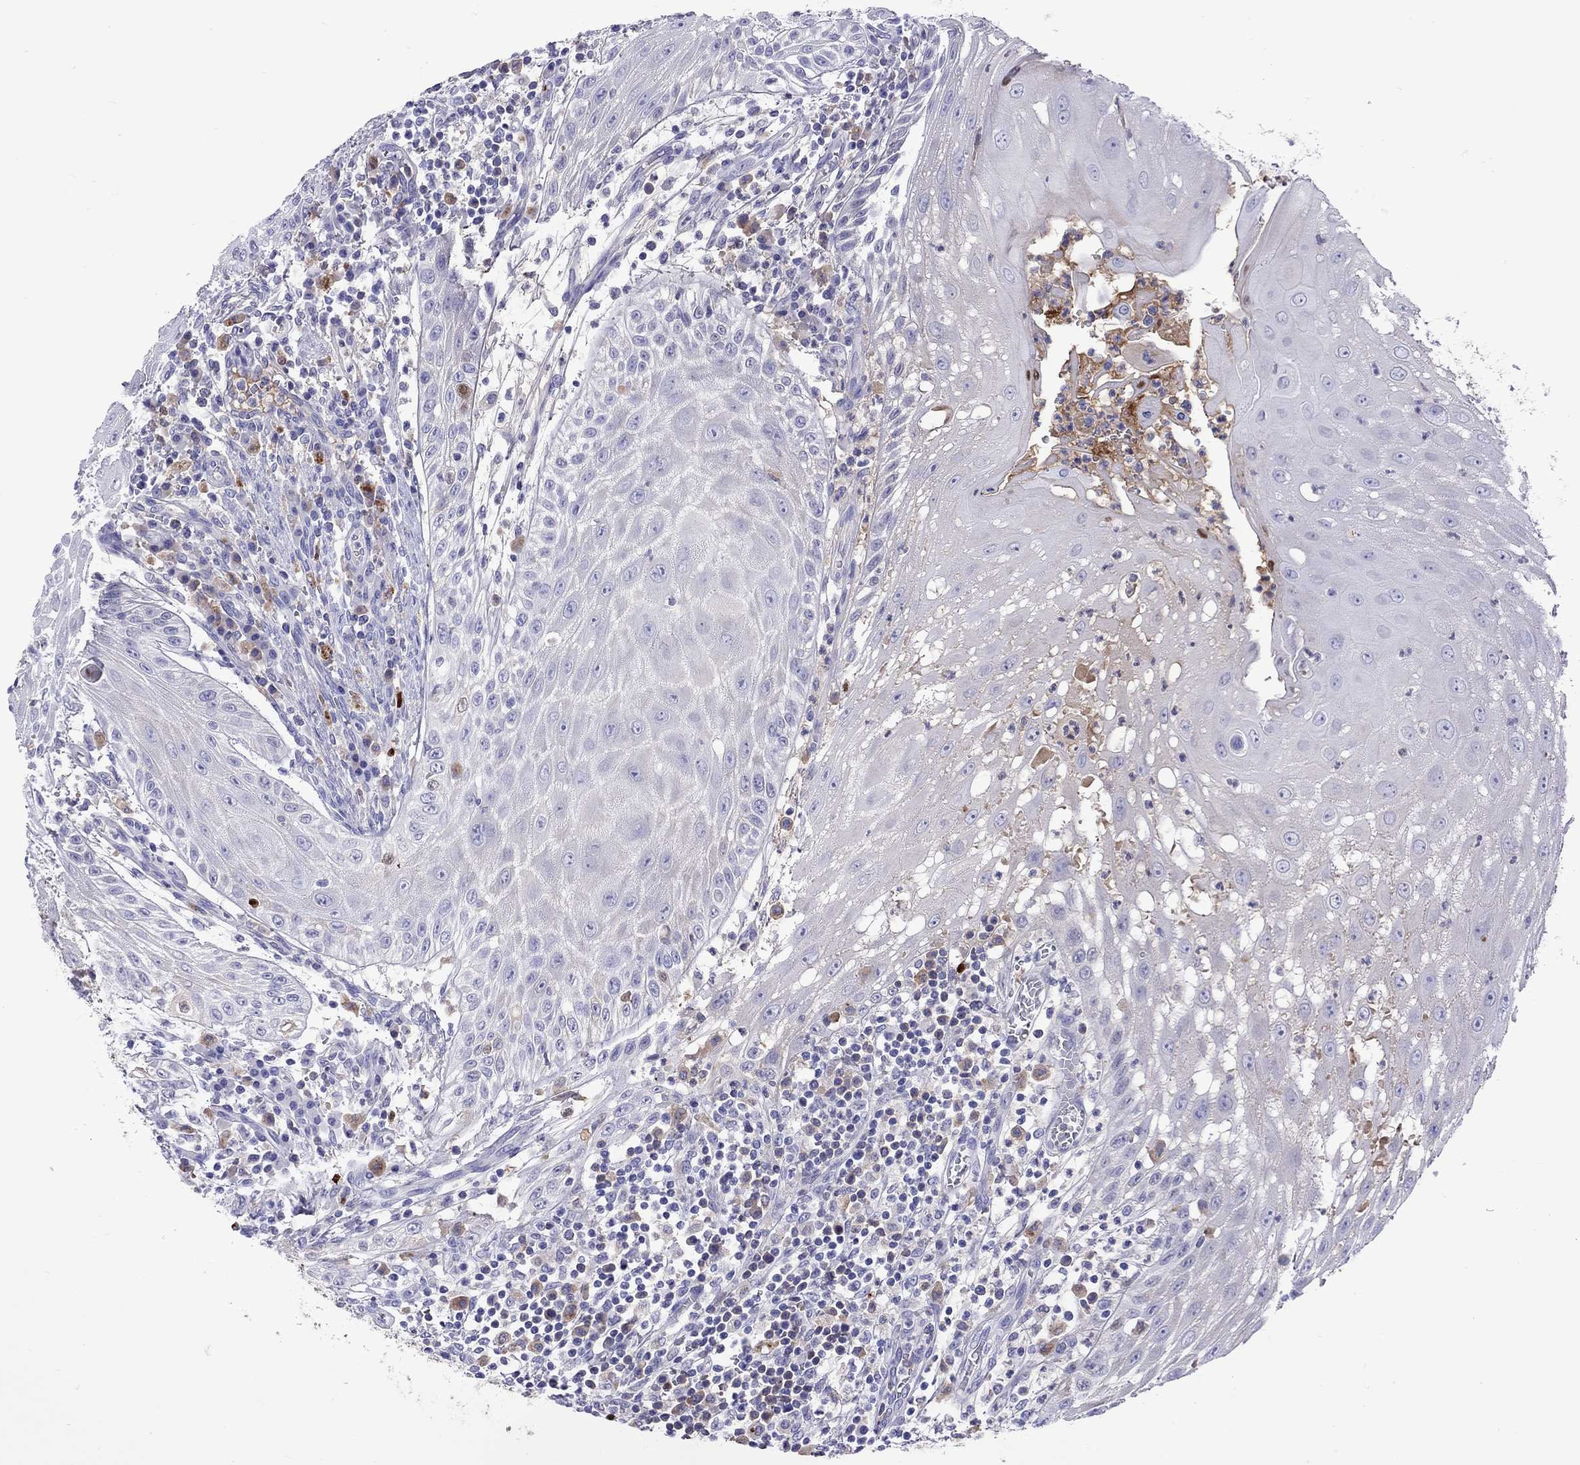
{"staining": {"intensity": "negative", "quantity": "none", "location": "none"}, "tissue": "head and neck cancer", "cell_type": "Tumor cells", "image_type": "cancer", "snomed": [{"axis": "morphology", "description": "Squamous cell carcinoma, NOS"}, {"axis": "topography", "description": "Oral tissue"}, {"axis": "topography", "description": "Head-Neck"}], "caption": "DAB immunohistochemical staining of head and neck squamous cell carcinoma exhibits no significant staining in tumor cells.", "gene": "SERPINA3", "patient": {"sex": "male", "age": 58}}